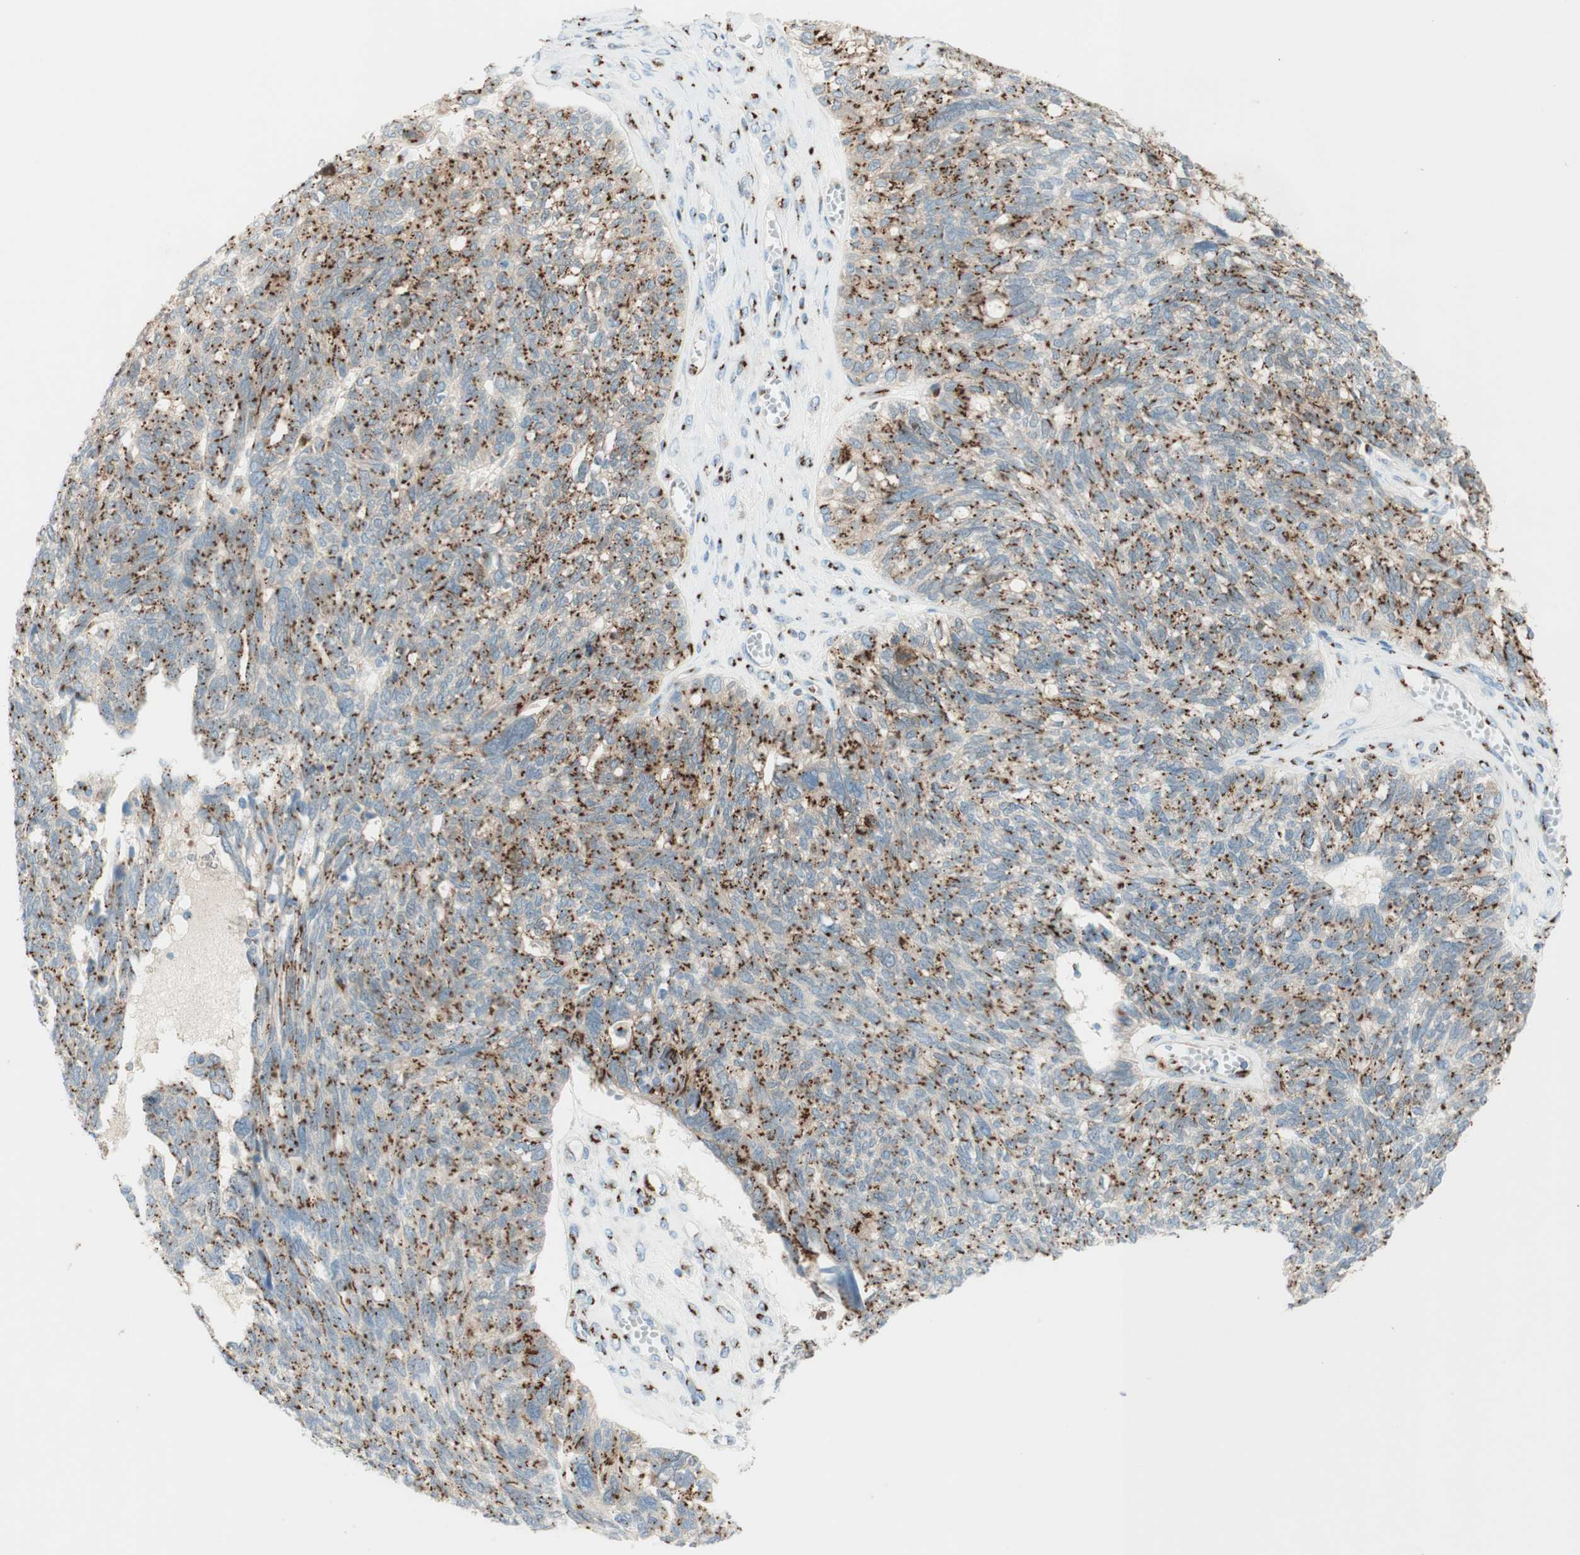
{"staining": {"intensity": "strong", "quantity": "25%-75%", "location": "cytoplasmic/membranous"}, "tissue": "ovarian cancer", "cell_type": "Tumor cells", "image_type": "cancer", "snomed": [{"axis": "morphology", "description": "Cystadenocarcinoma, serous, NOS"}, {"axis": "topography", "description": "Ovary"}], "caption": "Brown immunohistochemical staining in human ovarian serous cystadenocarcinoma exhibits strong cytoplasmic/membranous staining in approximately 25%-75% of tumor cells.", "gene": "GOLGB1", "patient": {"sex": "female", "age": 79}}